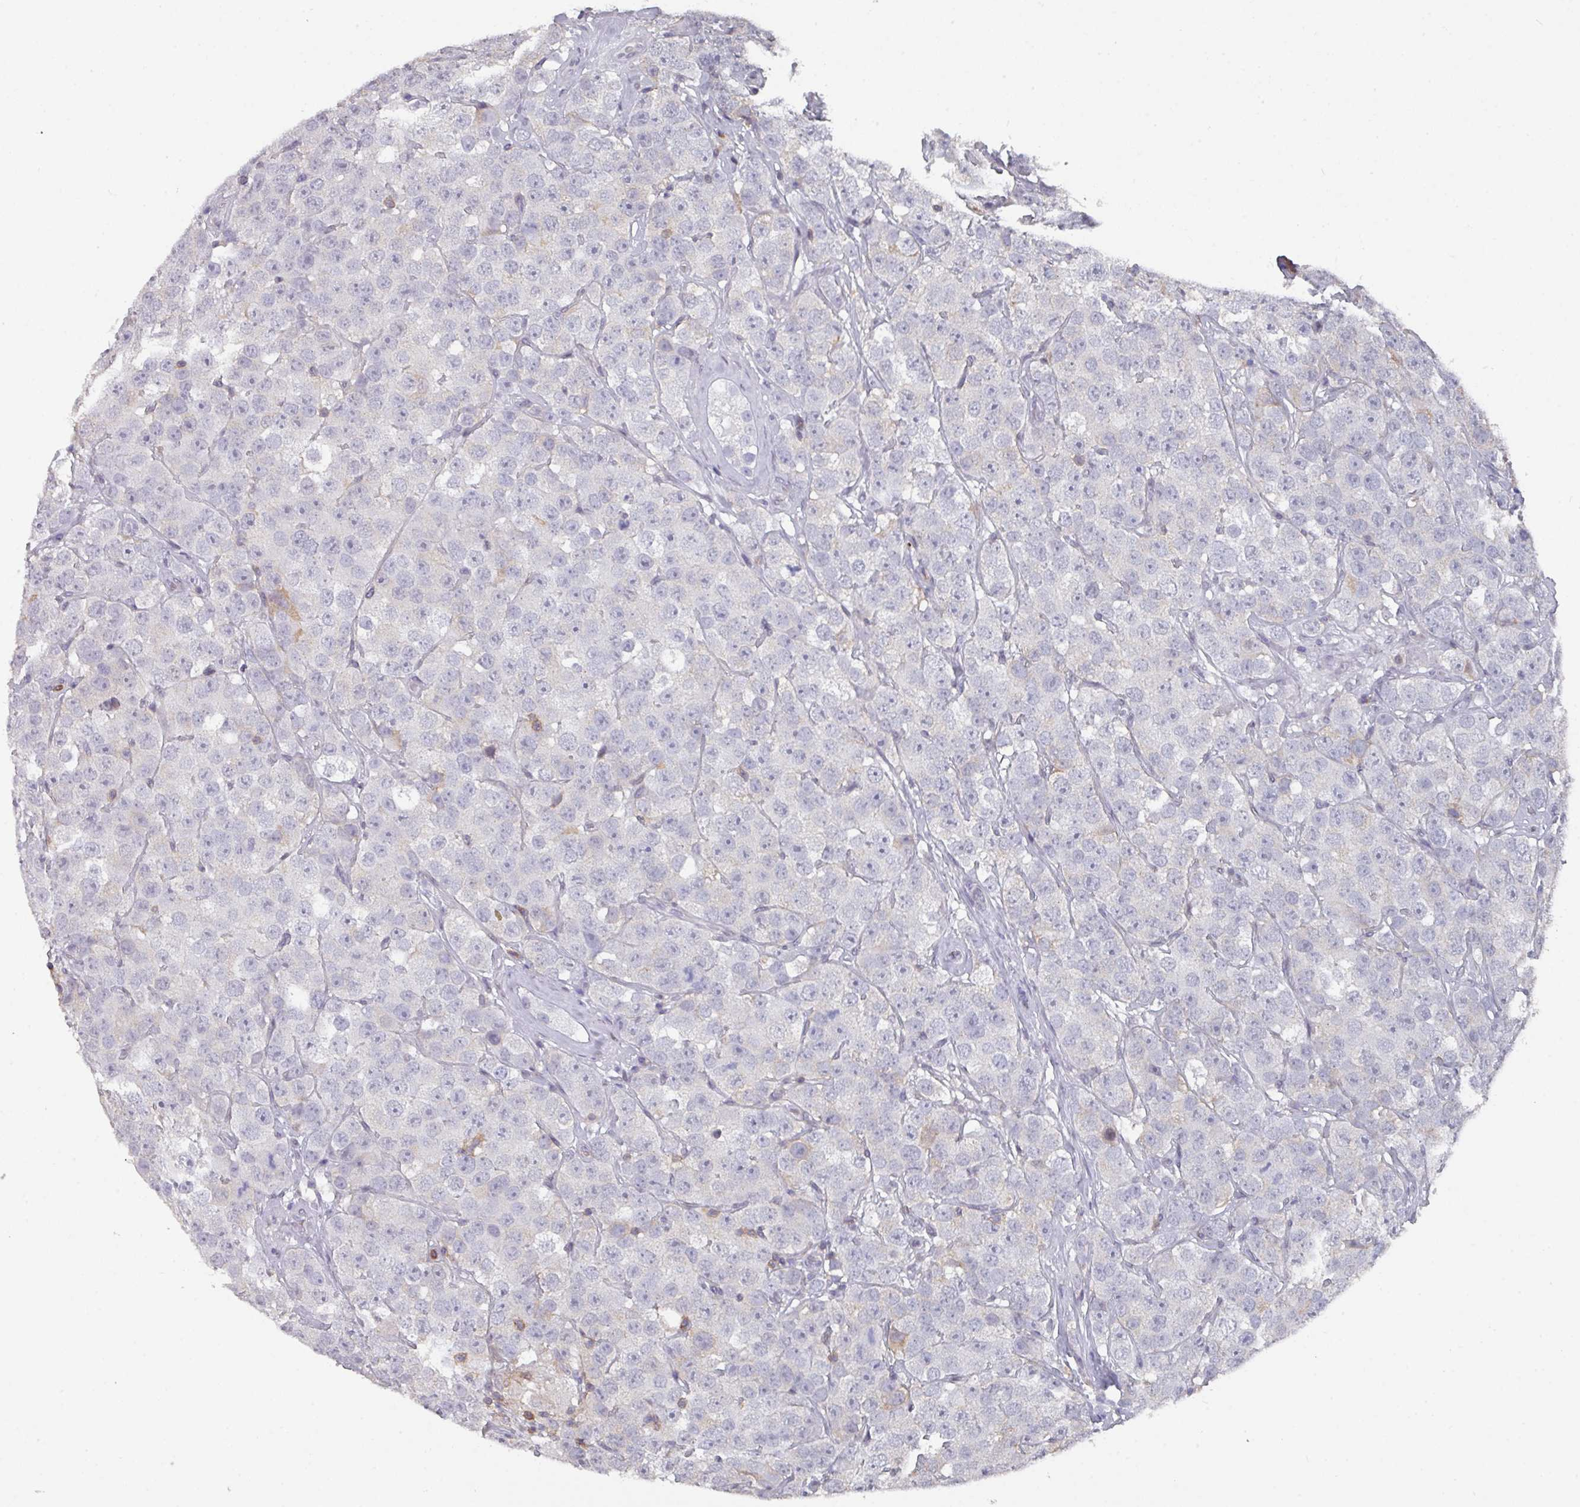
{"staining": {"intensity": "negative", "quantity": "none", "location": "none"}, "tissue": "testis cancer", "cell_type": "Tumor cells", "image_type": "cancer", "snomed": [{"axis": "morphology", "description": "Seminoma, NOS"}, {"axis": "topography", "description": "Testis"}], "caption": "High magnification brightfield microscopy of testis cancer stained with DAB (3,3'-diaminobenzidine) (brown) and counterstained with hematoxylin (blue): tumor cells show no significant positivity.", "gene": "RASAL3", "patient": {"sex": "male", "age": 28}}